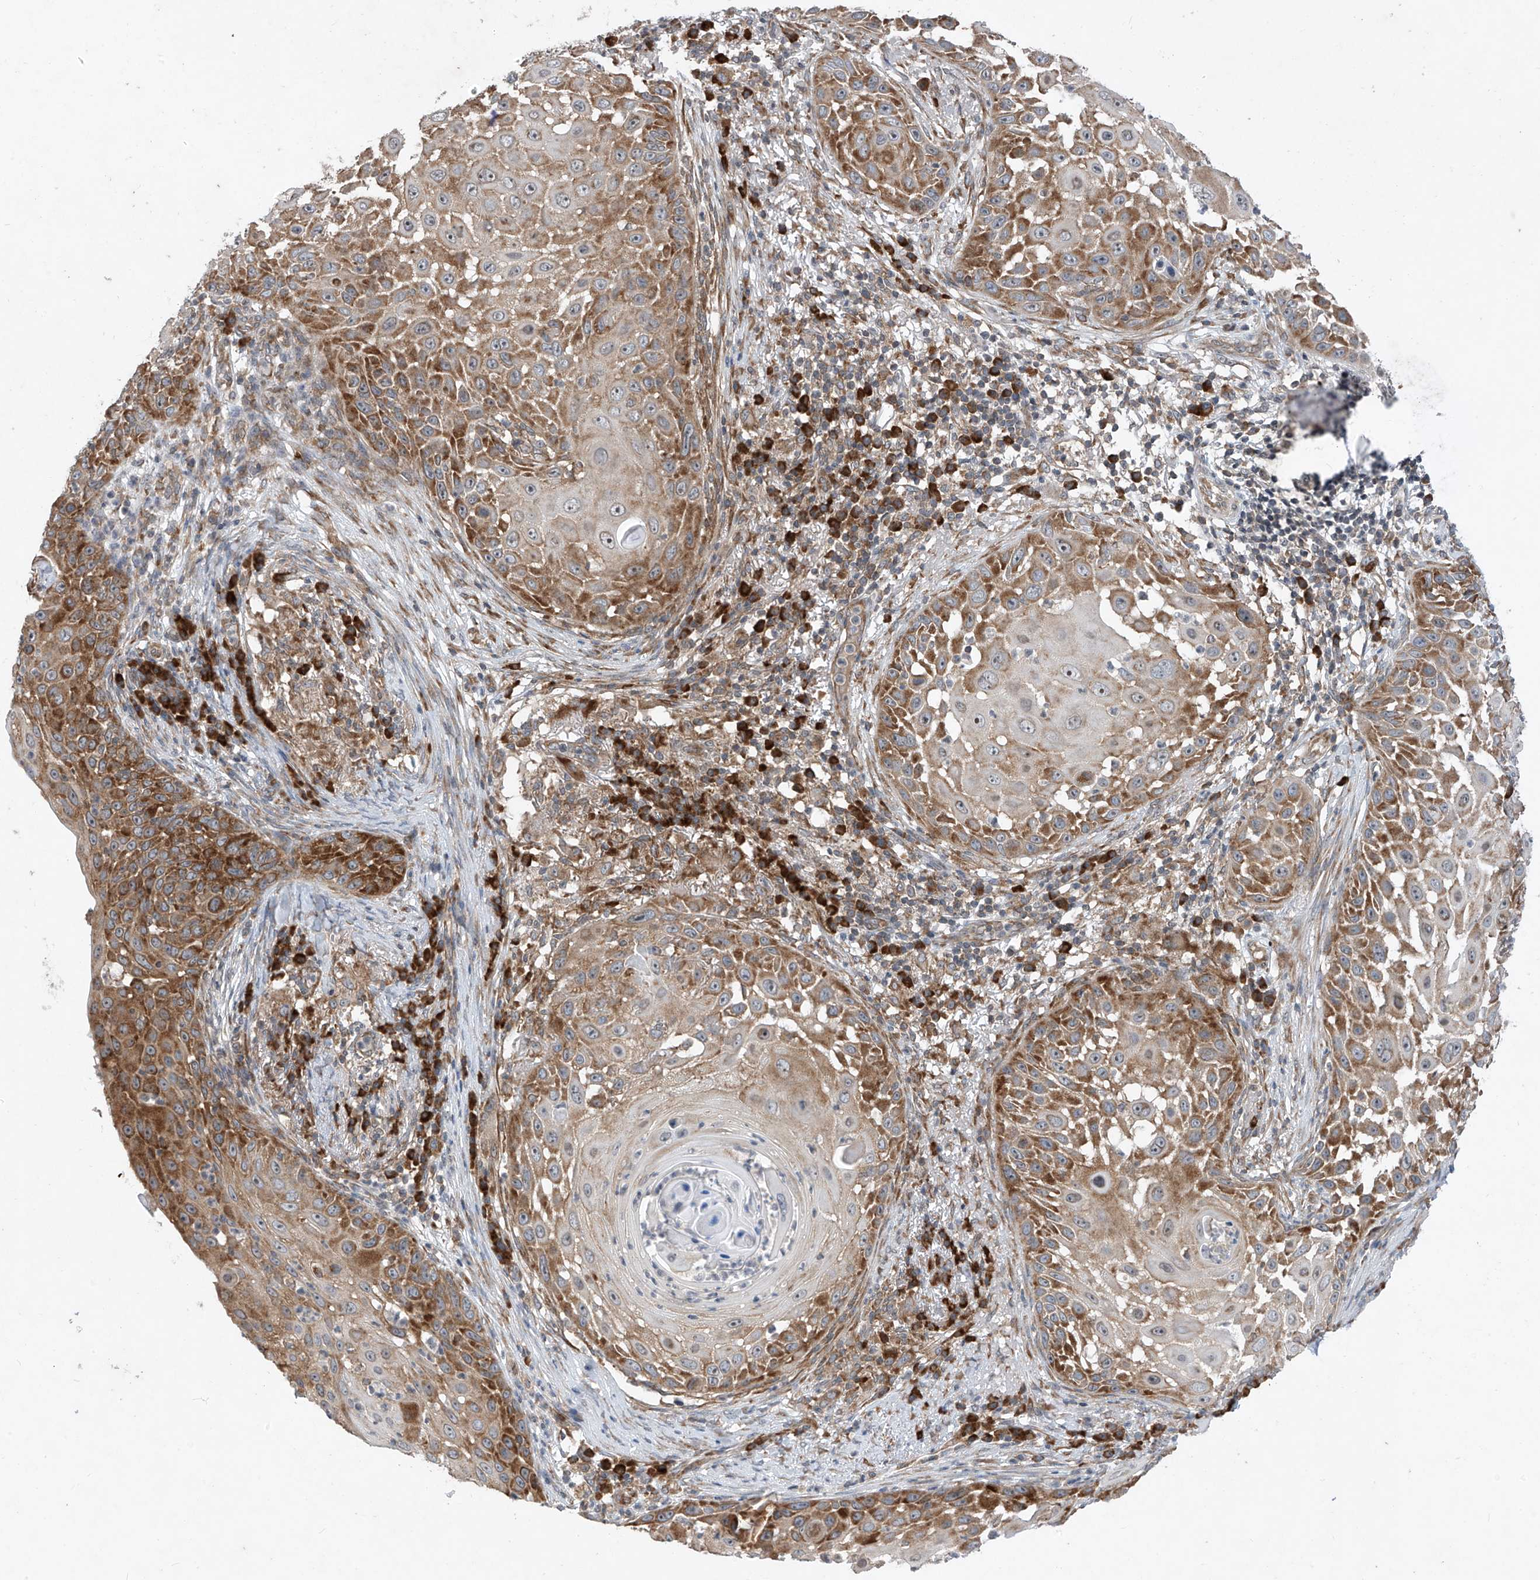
{"staining": {"intensity": "moderate", "quantity": ">75%", "location": "cytoplasmic/membranous"}, "tissue": "skin cancer", "cell_type": "Tumor cells", "image_type": "cancer", "snomed": [{"axis": "morphology", "description": "Squamous cell carcinoma, NOS"}, {"axis": "topography", "description": "Skin"}], "caption": "Skin squamous cell carcinoma stained for a protein demonstrates moderate cytoplasmic/membranous positivity in tumor cells.", "gene": "RPL34", "patient": {"sex": "female", "age": 44}}